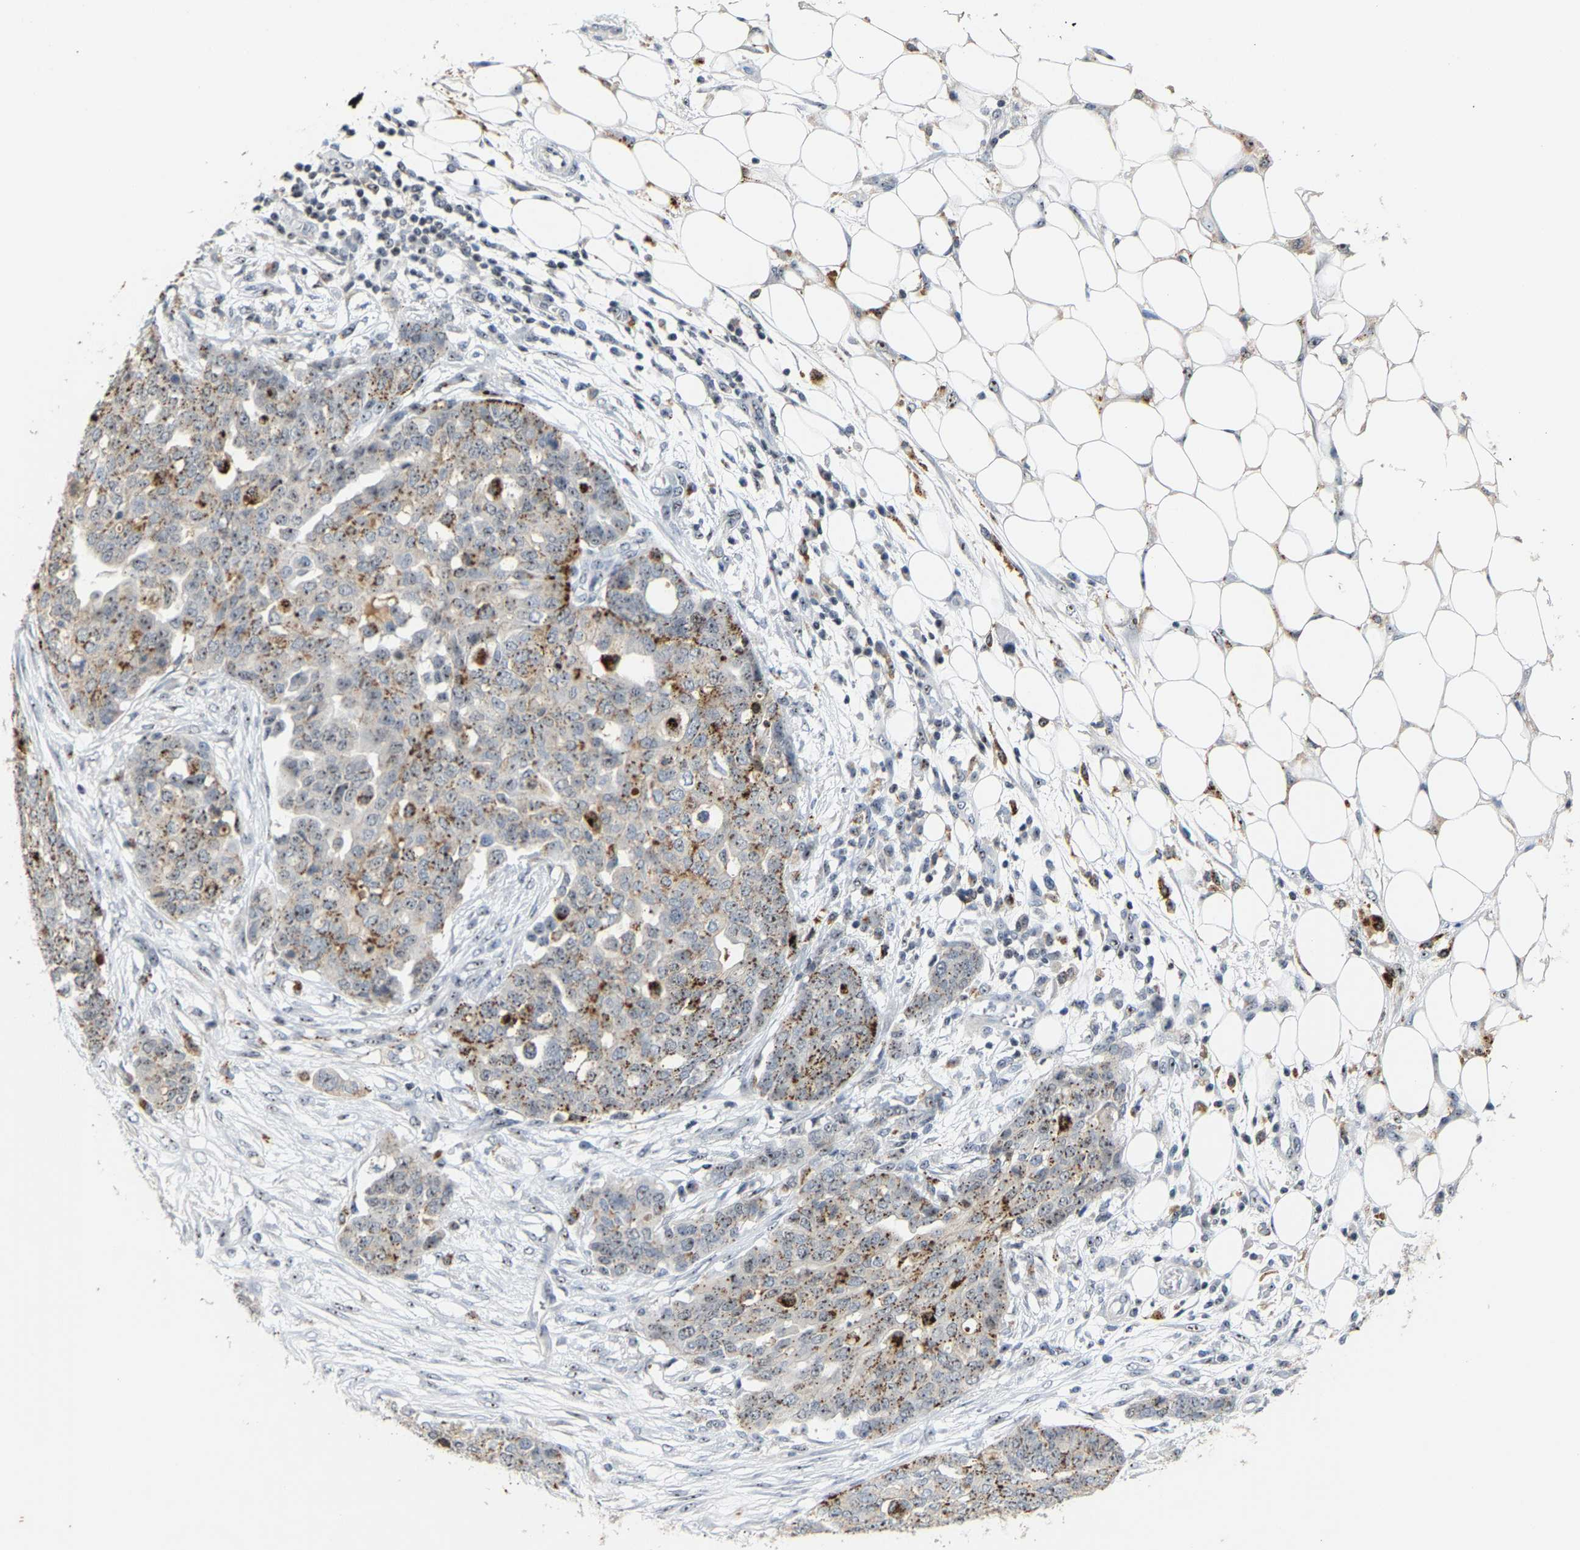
{"staining": {"intensity": "moderate", "quantity": "<25%", "location": "cytoplasmic/membranous,nuclear"}, "tissue": "ovarian cancer", "cell_type": "Tumor cells", "image_type": "cancer", "snomed": [{"axis": "morphology", "description": "Cystadenocarcinoma, serous, NOS"}, {"axis": "topography", "description": "Soft tissue"}, {"axis": "topography", "description": "Ovary"}], "caption": "An image showing moderate cytoplasmic/membranous and nuclear expression in approximately <25% of tumor cells in ovarian cancer, as visualized by brown immunohistochemical staining.", "gene": "NOP58", "patient": {"sex": "female", "age": 57}}